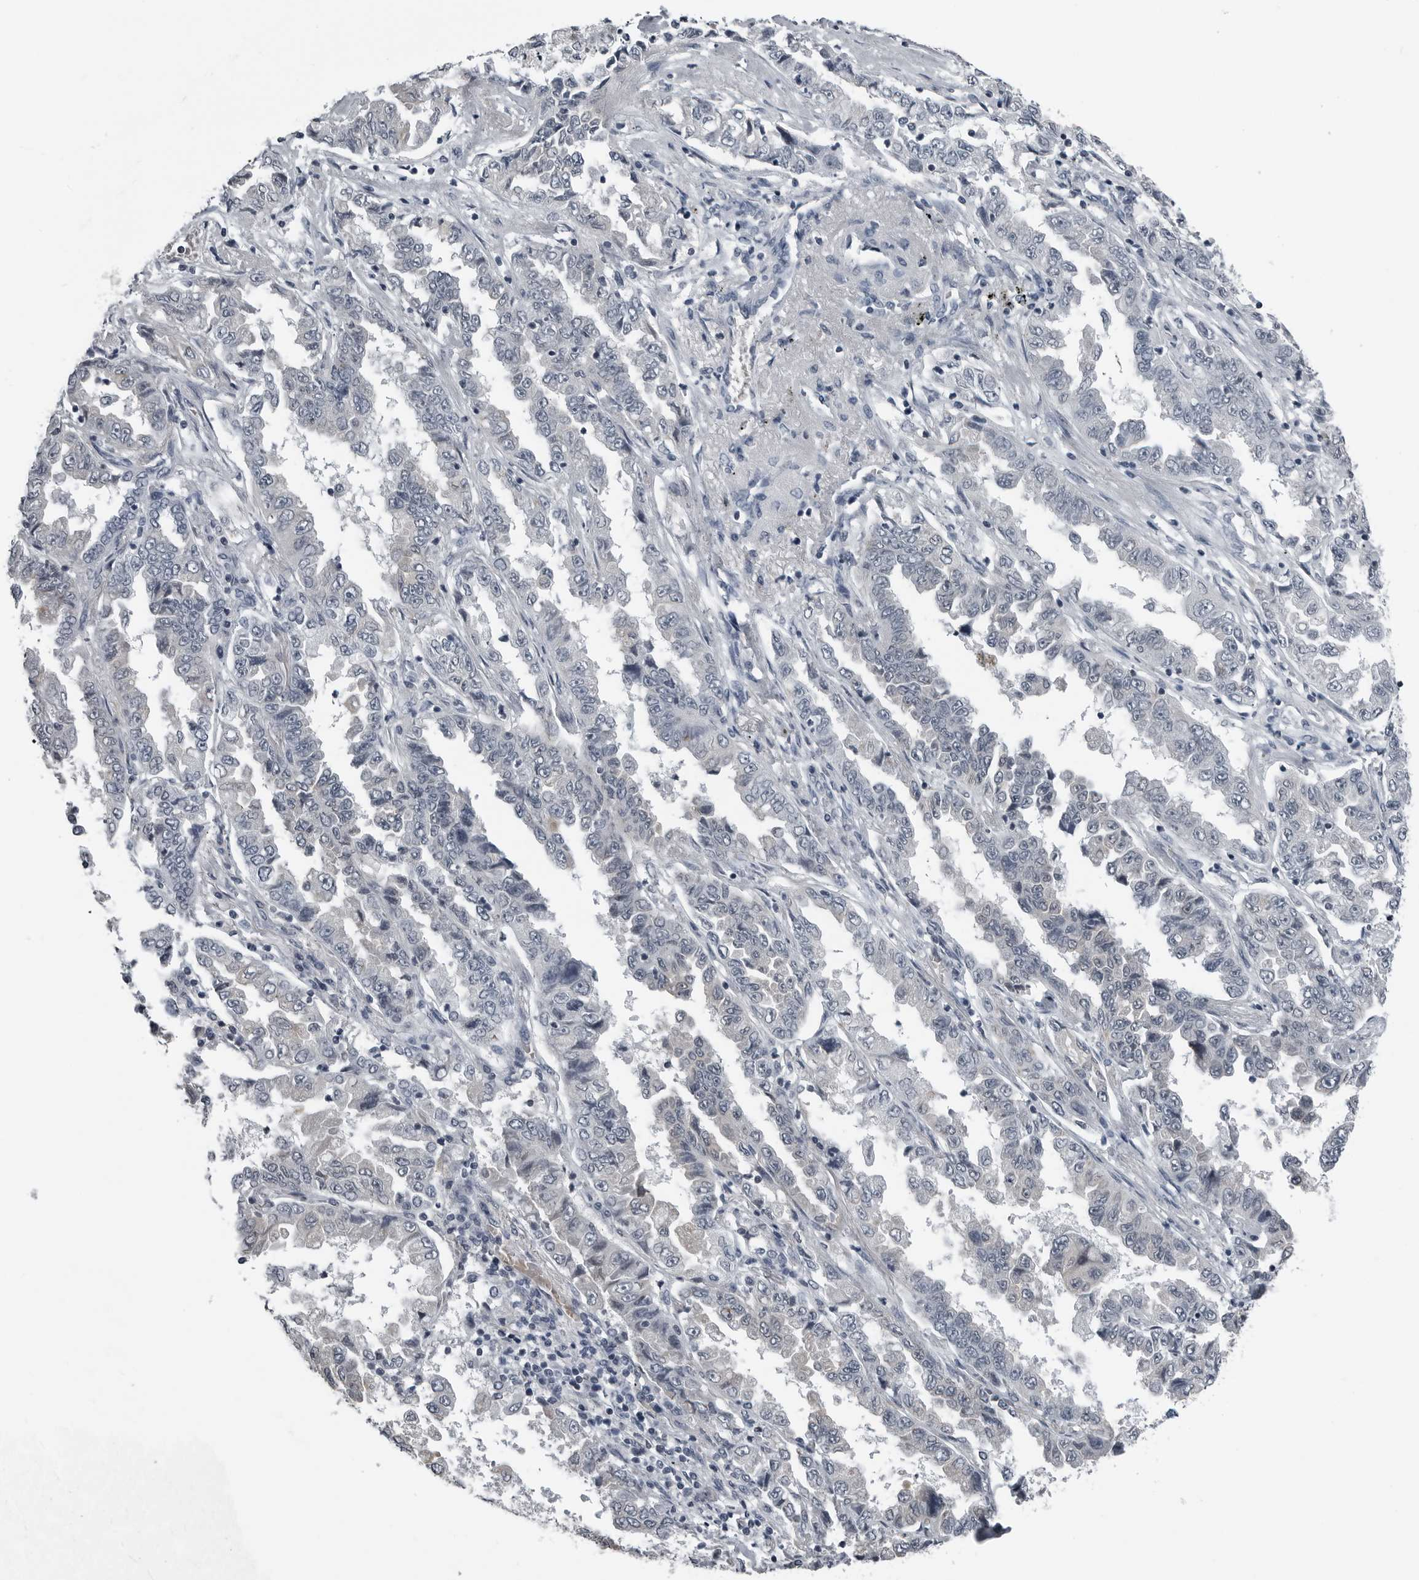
{"staining": {"intensity": "negative", "quantity": "none", "location": "none"}, "tissue": "lung cancer", "cell_type": "Tumor cells", "image_type": "cancer", "snomed": [{"axis": "morphology", "description": "Adenocarcinoma, NOS"}, {"axis": "topography", "description": "Lung"}], "caption": "IHC of lung cancer (adenocarcinoma) displays no expression in tumor cells.", "gene": "SPINK1", "patient": {"sex": "female", "age": 51}}